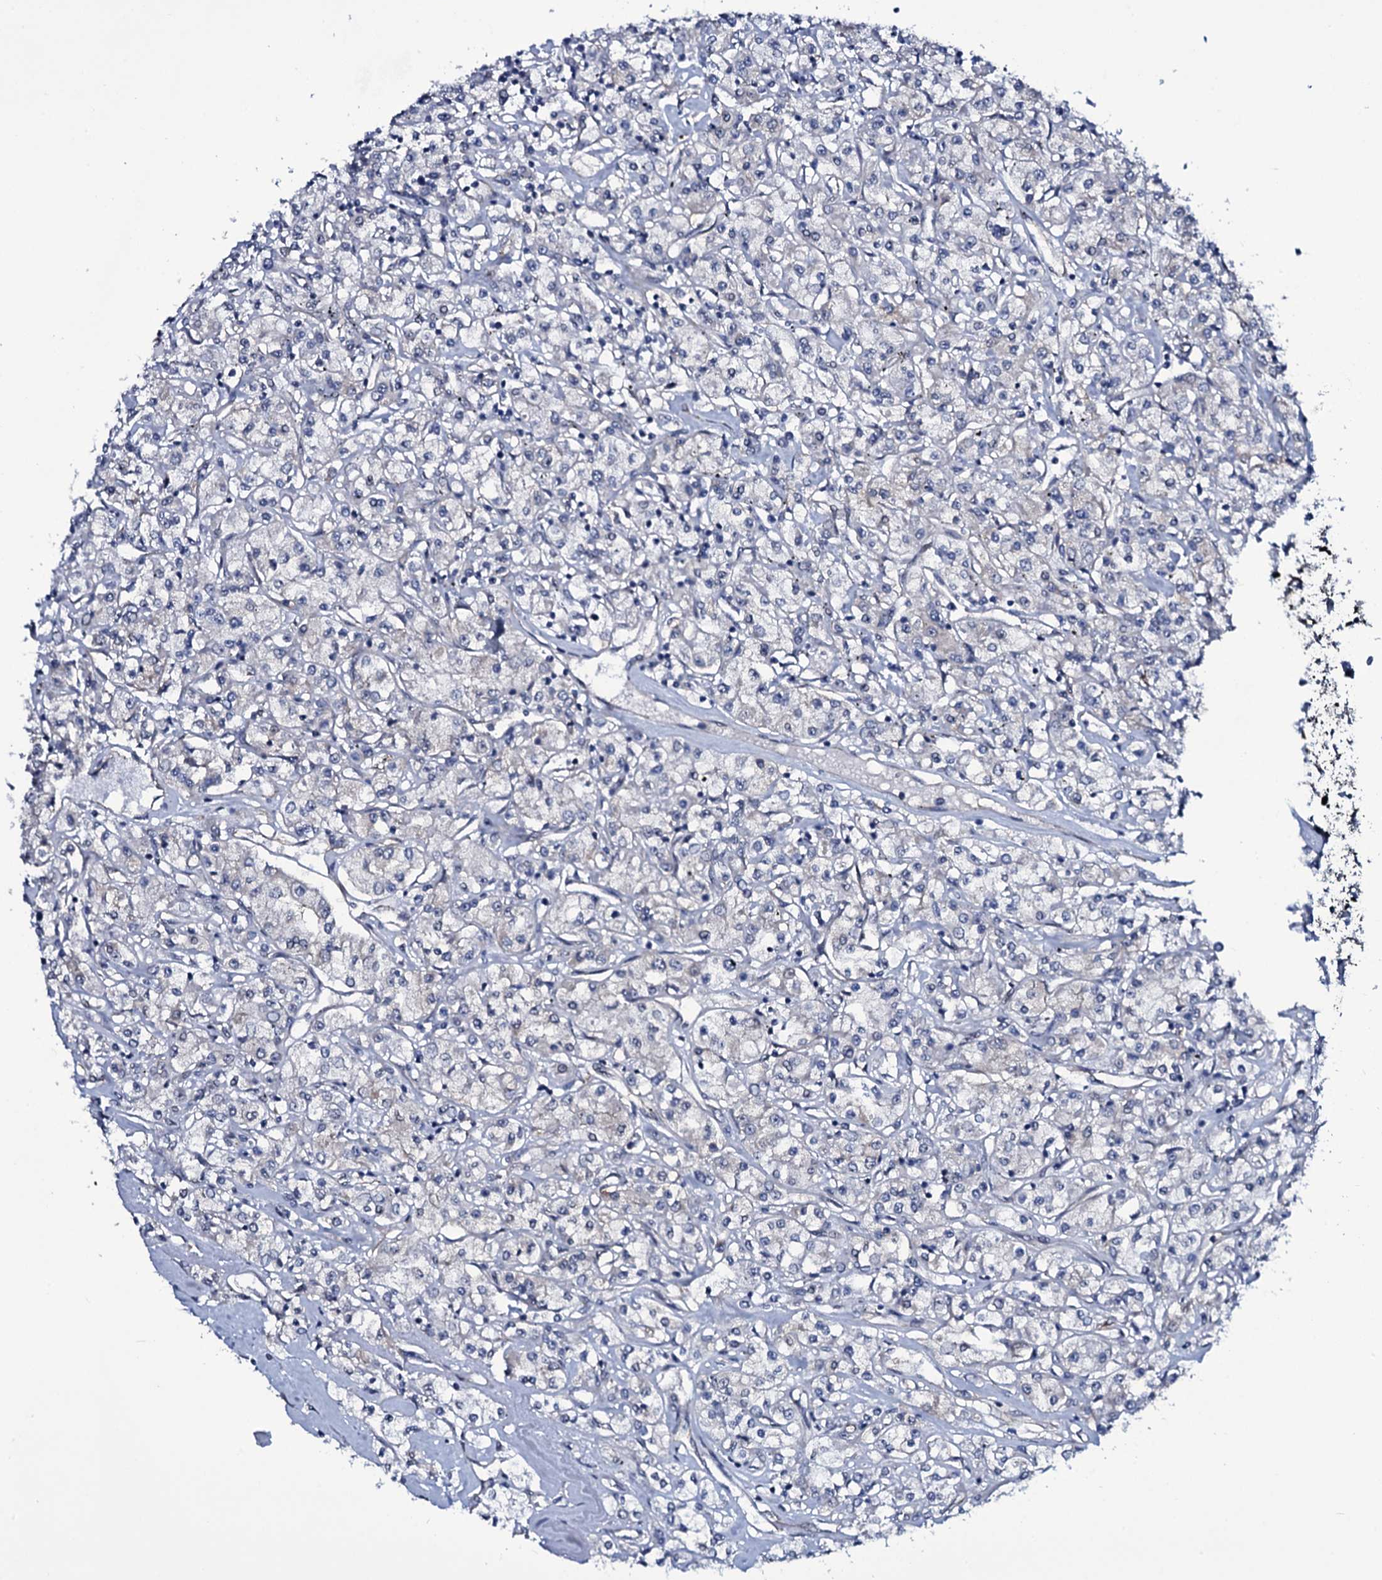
{"staining": {"intensity": "negative", "quantity": "none", "location": "none"}, "tissue": "renal cancer", "cell_type": "Tumor cells", "image_type": "cancer", "snomed": [{"axis": "morphology", "description": "Adenocarcinoma, NOS"}, {"axis": "topography", "description": "Kidney"}], "caption": "Adenocarcinoma (renal) was stained to show a protein in brown. There is no significant positivity in tumor cells.", "gene": "WIPF3", "patient": {"sex": "female", "age": 59}}